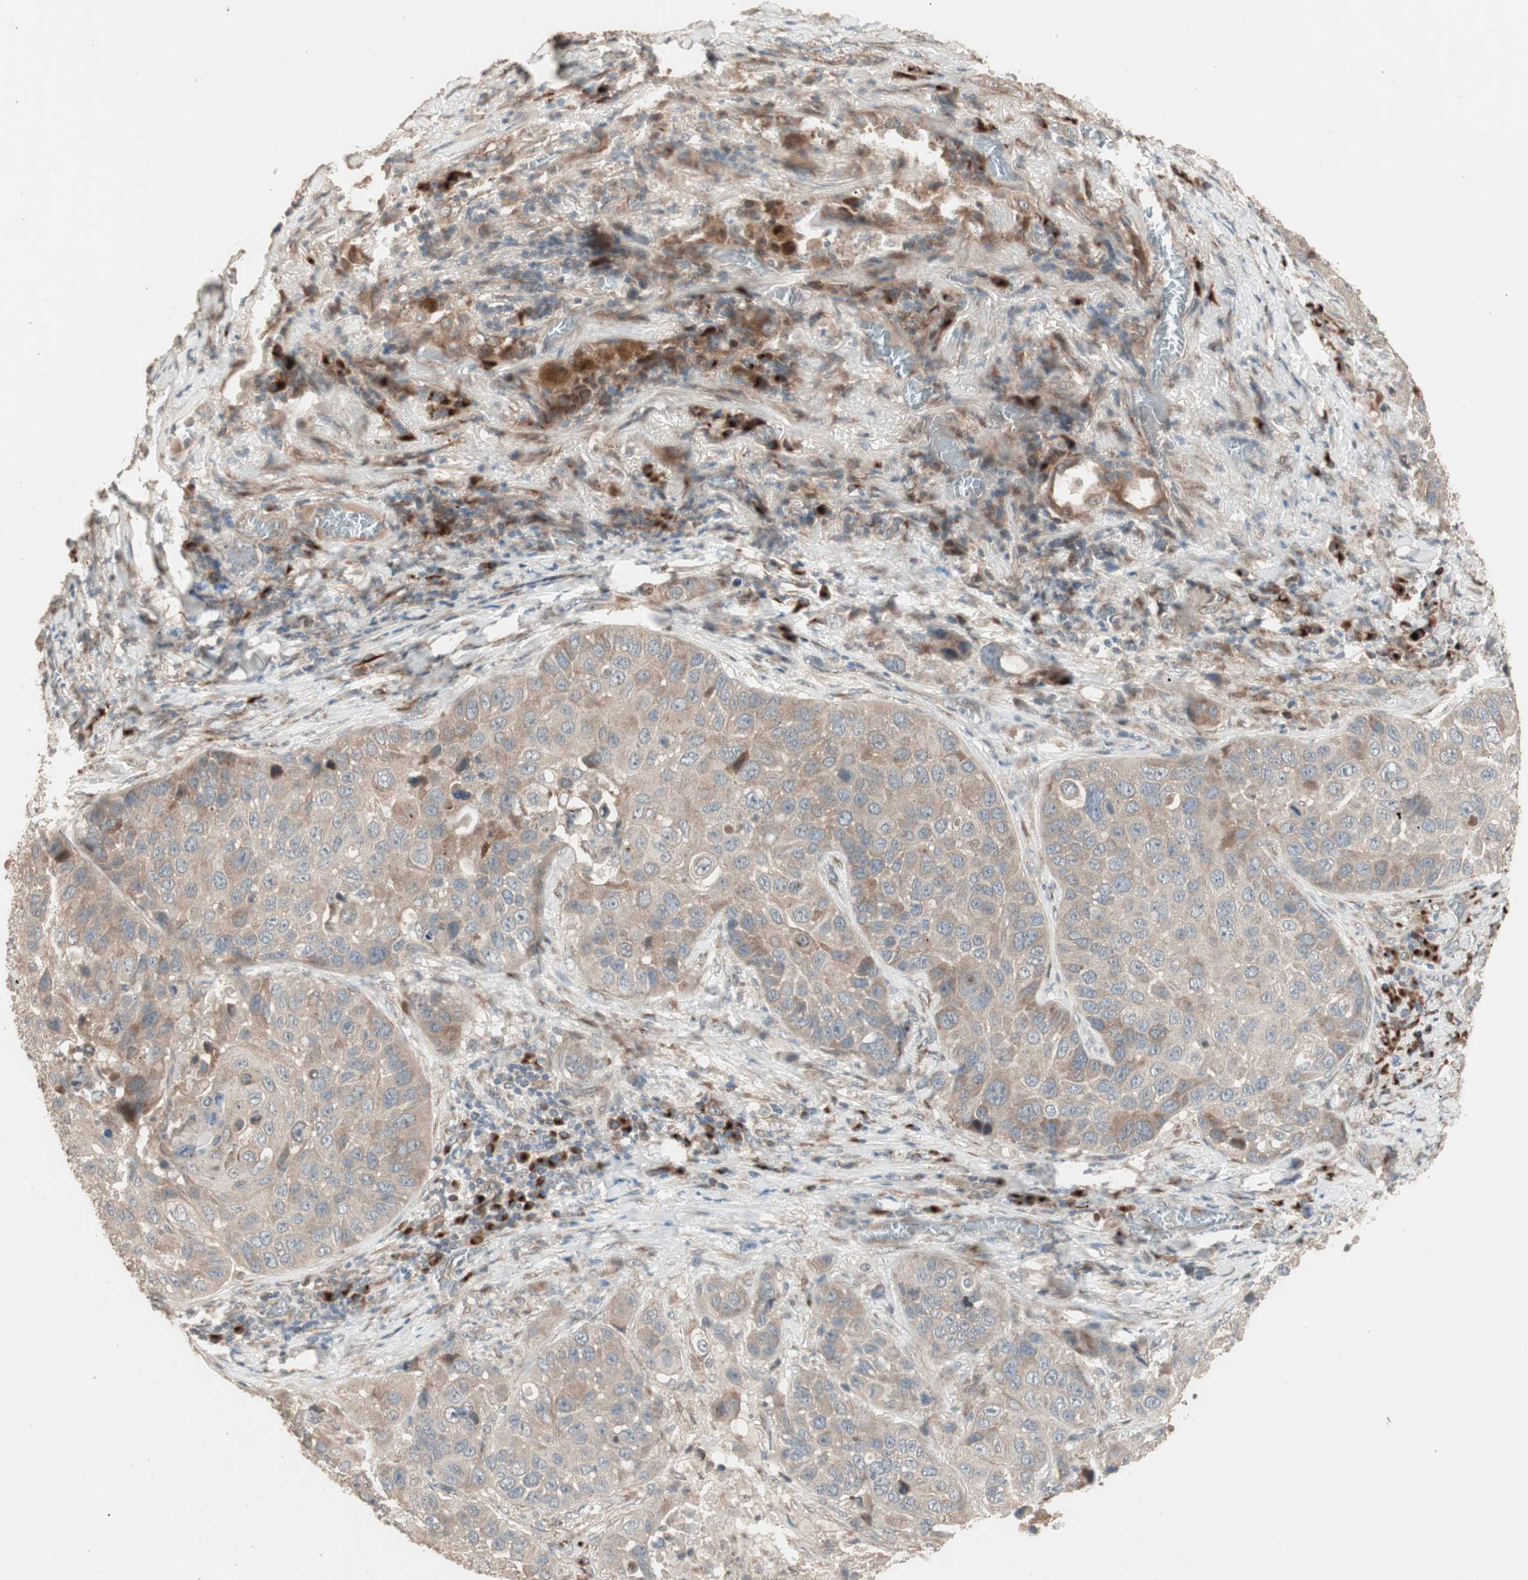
{"staining": {"intensity": "moderate", "quantity": ">75%", "location": "cytoplasmic/membranous"}, "tissue": "lung cancer", "cell_type": "Tumor cells", "image_type": "cancer", "snomed": [{"axis": "morphology", "description": "Squamous cell carcinoma, NOS"}, {"axis": "topography", "description": "Lung"}], "caption": "A histopathology image showing moderate cytoplasmic/membranous positivity in about >75% of tumor cells in squamous cell carcinoma (lung), as visualized by brown immunohistochemical staining.", "gene": "RARRES1", "patient": {"sex": "male", "age": 57}}